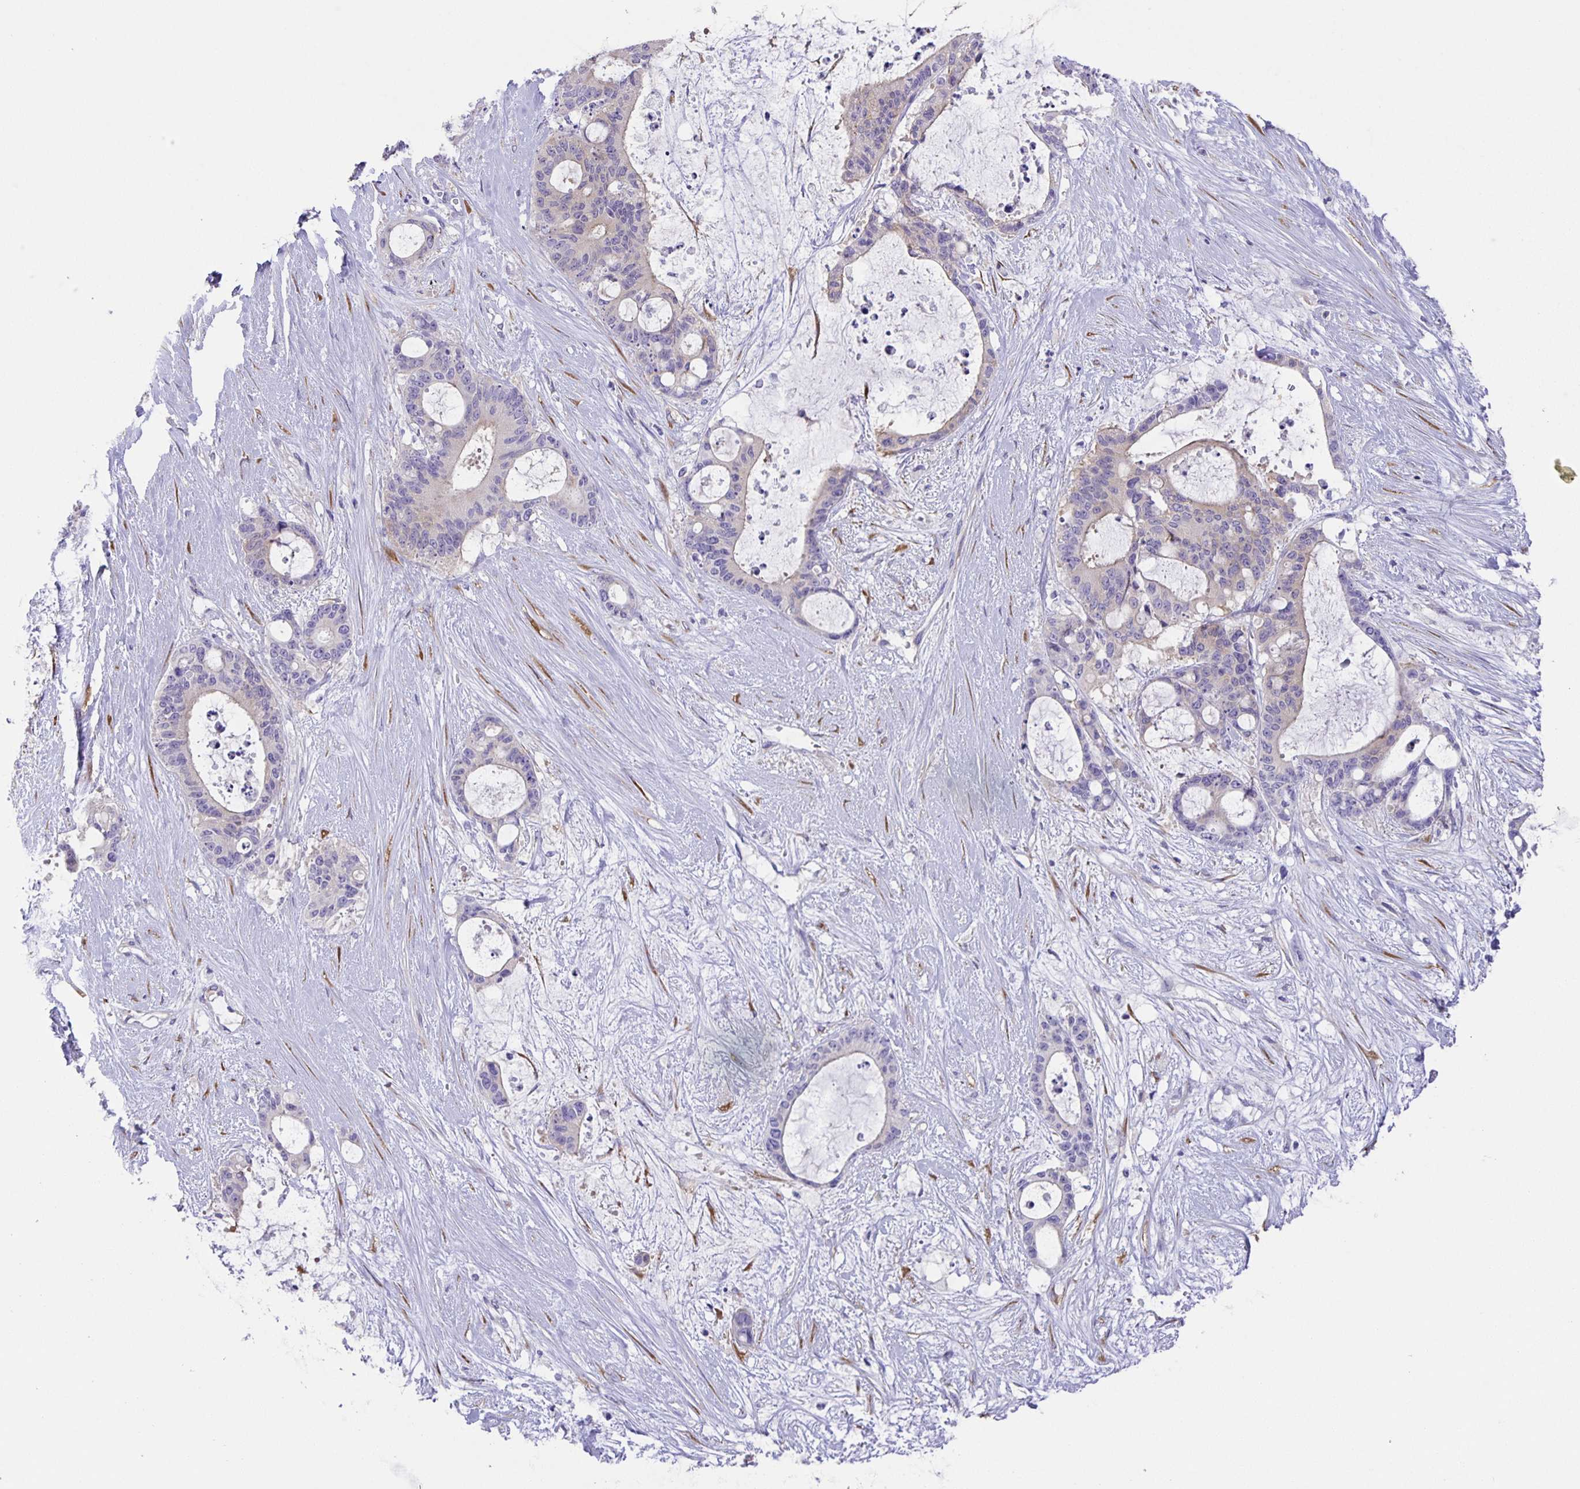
{"staining": {"intensity": "weak", "quantity": "<25%", "location": "cytoplasmic/membranous"}, "tissue": "liver cancer", "cell_type": "Tumor cells", "image_type": "cancer", "snomed": [{"axis": "morphology", "description": "Normal tissue, NOS"}, {"axis": "morphology", "description": "Cholangiocarcinoma"}, {"axis": "topography", "description": "Liver"}, {"axis": "topography", "description": "Peripheral nerve tissue"}], "caption": "Tumor cells are negative for brown protein staining in liver cancer. (DAB immunohistochemistry visualized using brightfield microscopy, high magnification).", "gene": "PRR36", "patient": {"sex": "female", "age": 73}}